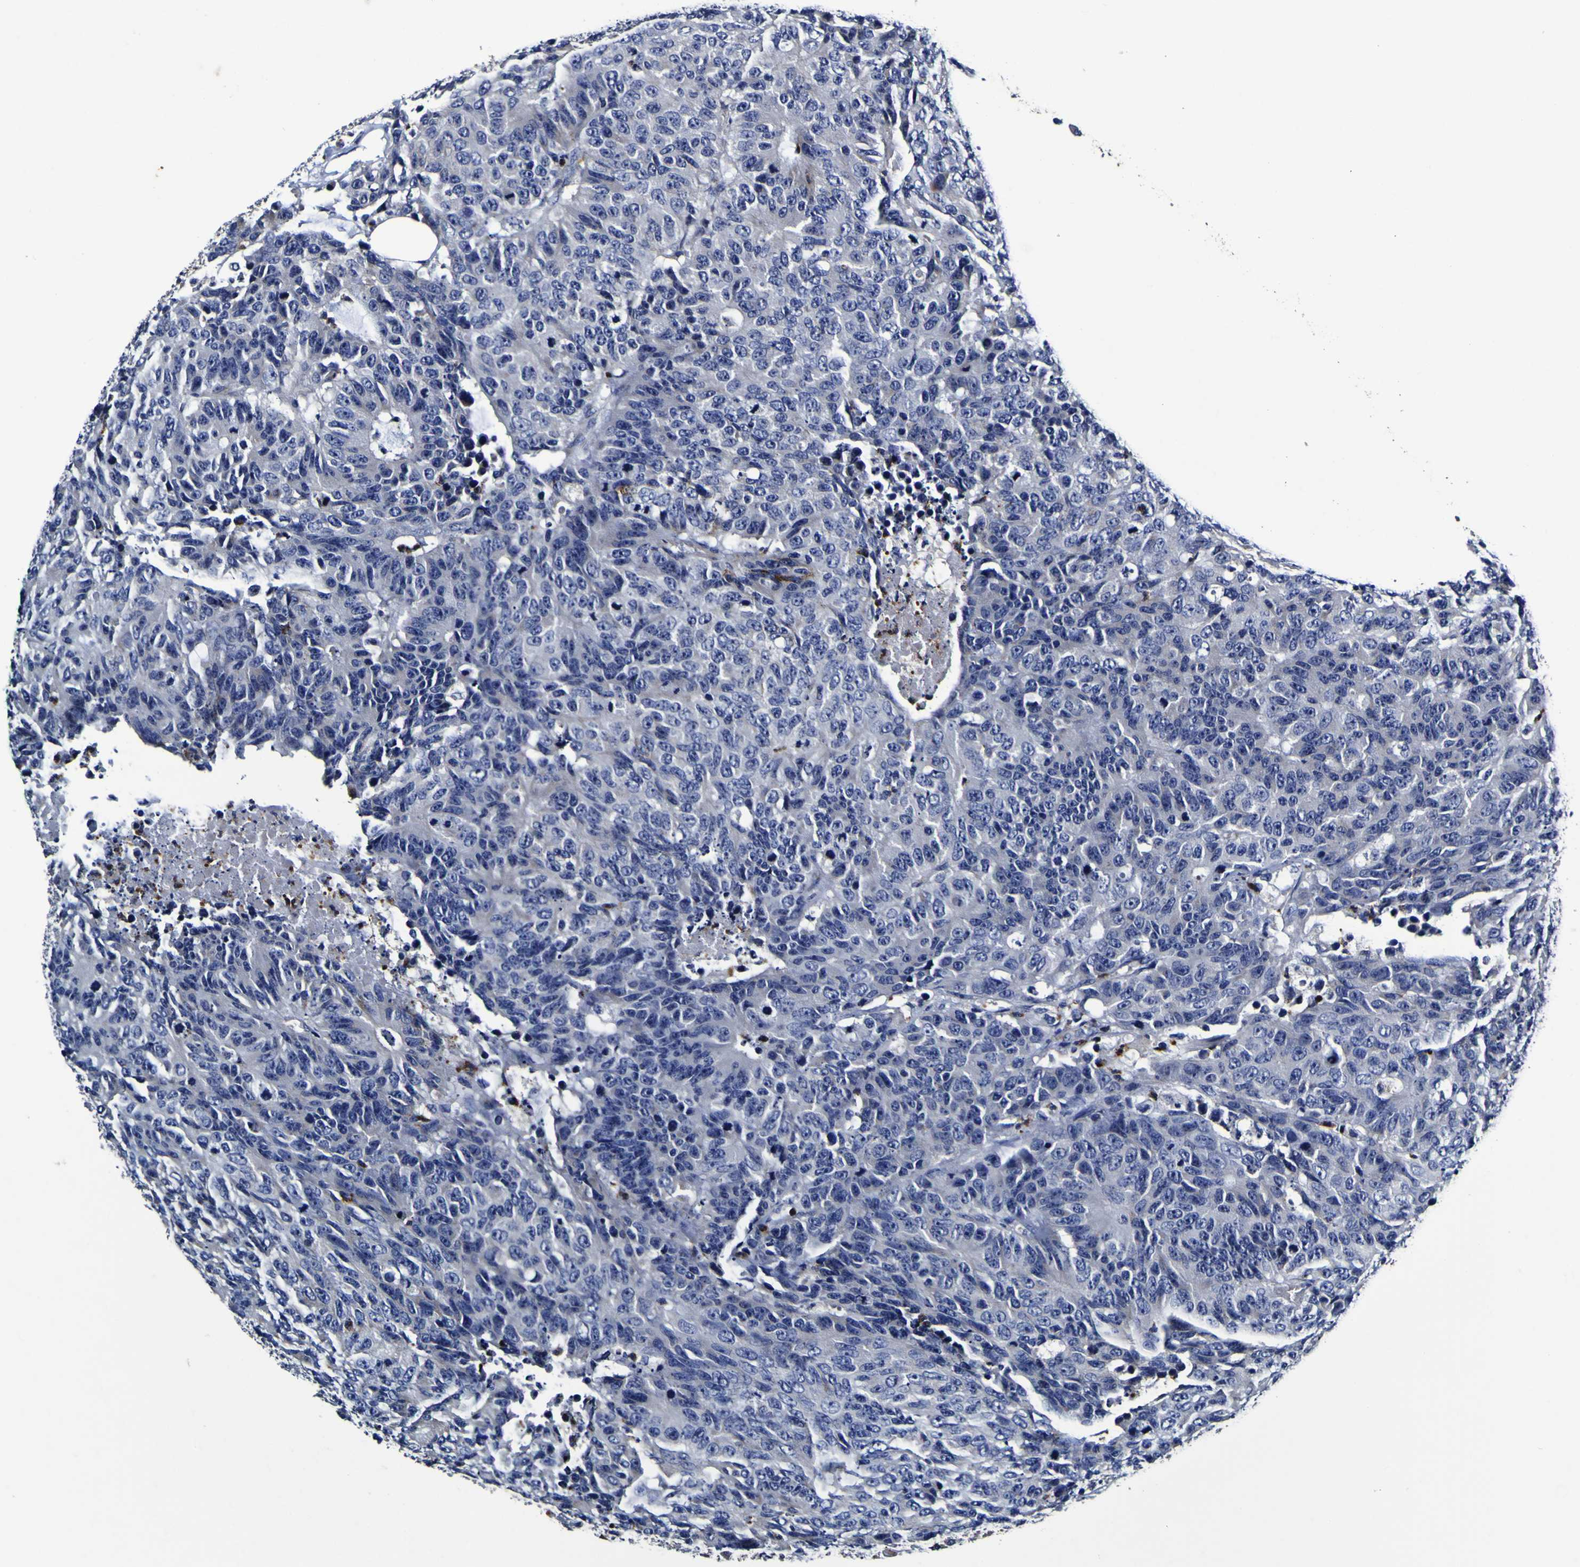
{"staining": {"intensity": "negative", "quantity": "none", "location": "none"}, "tissue": "colorectal cancer", "cell_type": "Tumor cells", "image_type": "cancer", "snomed": [{"axis": "morphology", "description": "Adenocarcinoma, NOS"}, {"axis": "topography", "description": "Colon"}], "caption": "This image is of colorectal cancer (adenocarcinoma) stained with immunohistochemistry to label a protein in brown with the nuclei are counter-stained blue. There is no positivity in tumor cells. (DAB (3,3'-diaminobenzidine) immunohistochemistry, high magnification).", "gene": "PANK4", "patient": {"sex": "female", "age": 86}}